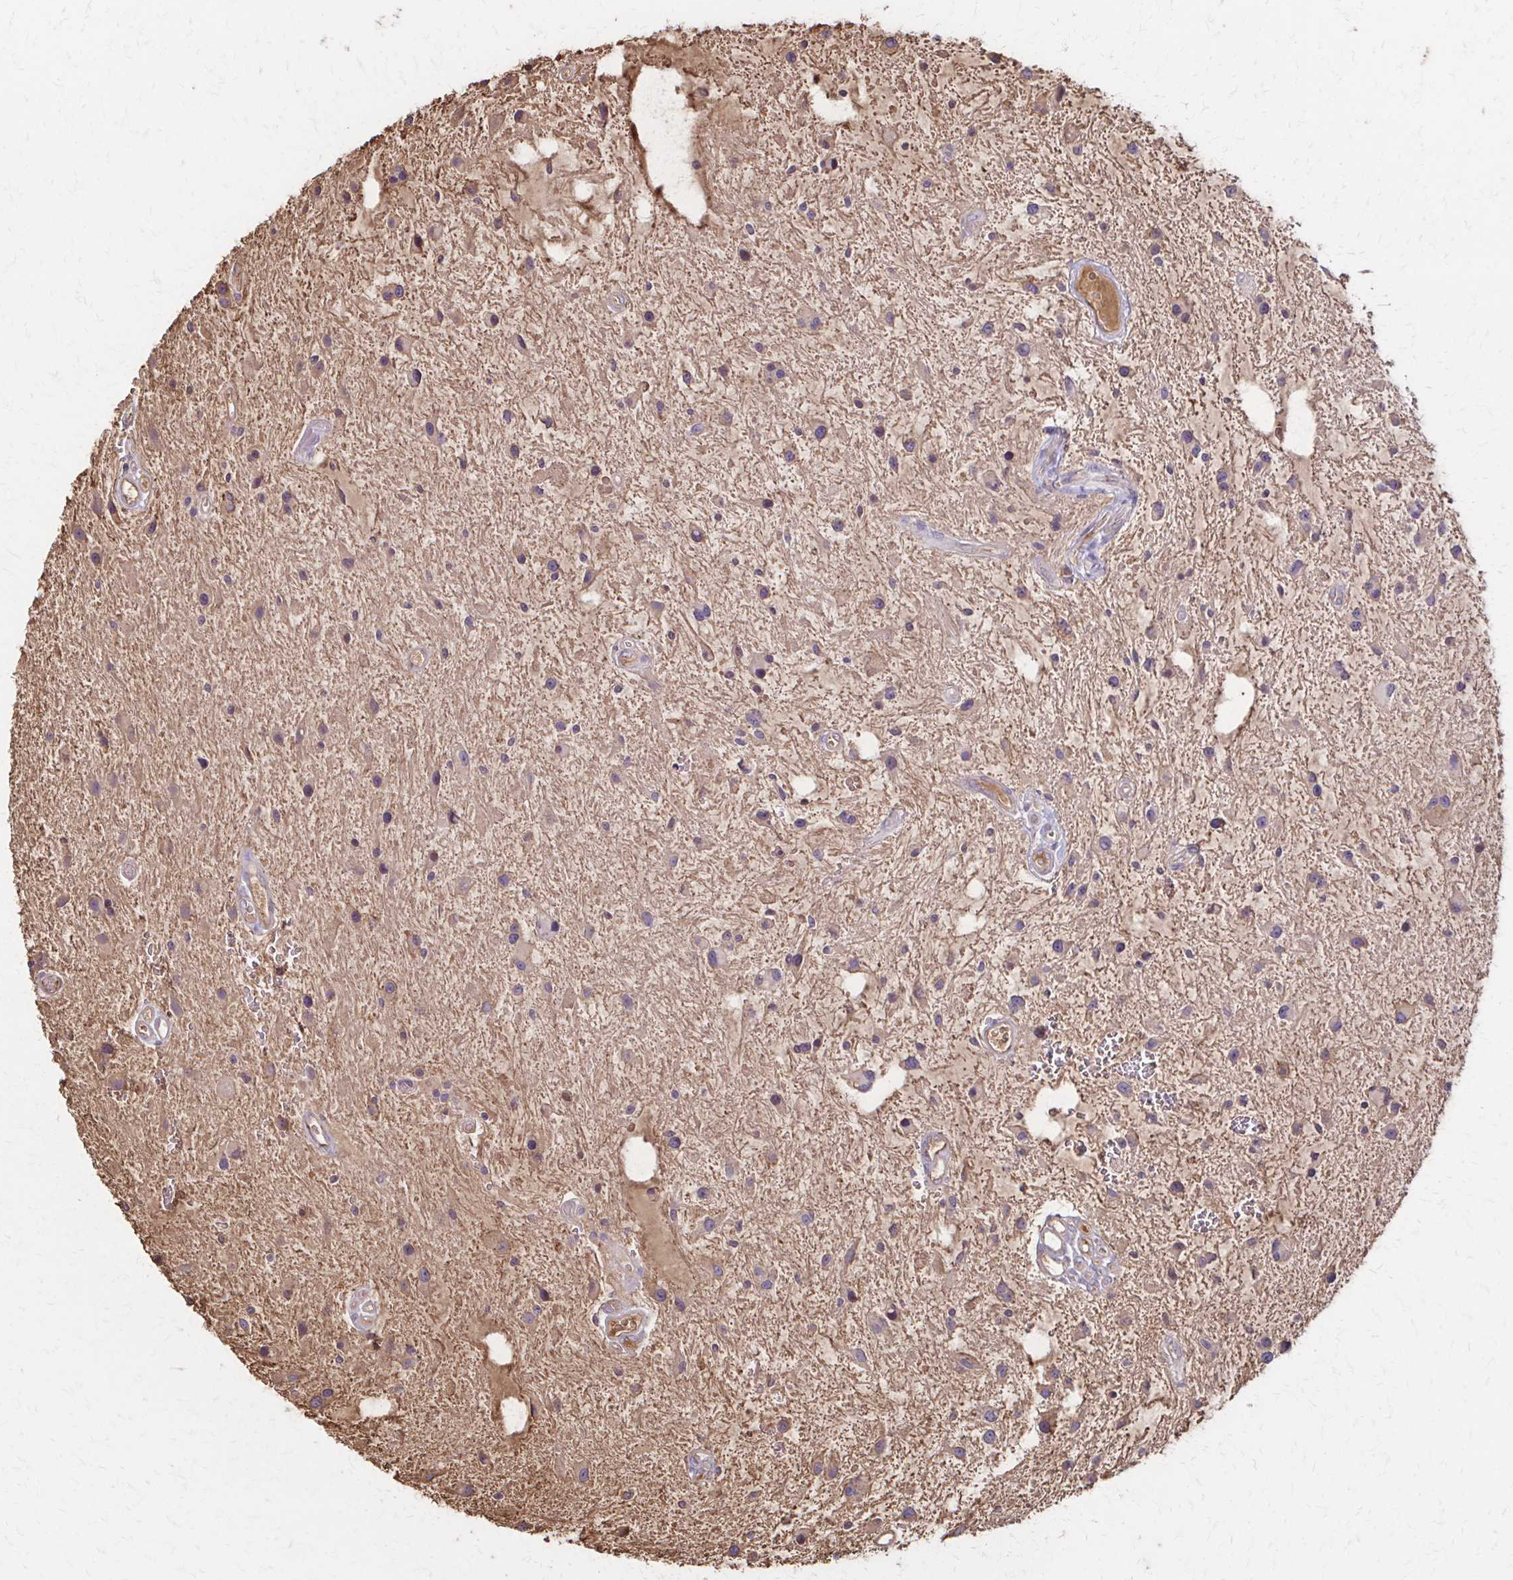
{"staining": {"intensity": "moderate", "quantity": ">75%", "location": "cytoplasmic/membranous"}, "tissue": "glioma", "cell_type": "Tumor cells", "image_type": "cancer", "snomed": [{"axis": "morphology", "description": "Glioma, malignant, Low grade"}, {"axis": "topography", "description": "Cerebellum"}], "caption": "Tumor cells demonstrate medium levels of moderate cytoplasmic/membranous expression in about >75% of cells in malignant low-grade glioma. (IHC, brightfield microscopy, high magnification).", "gene": "IL18BP", "patient": {"sex": "female", "age": 14}}